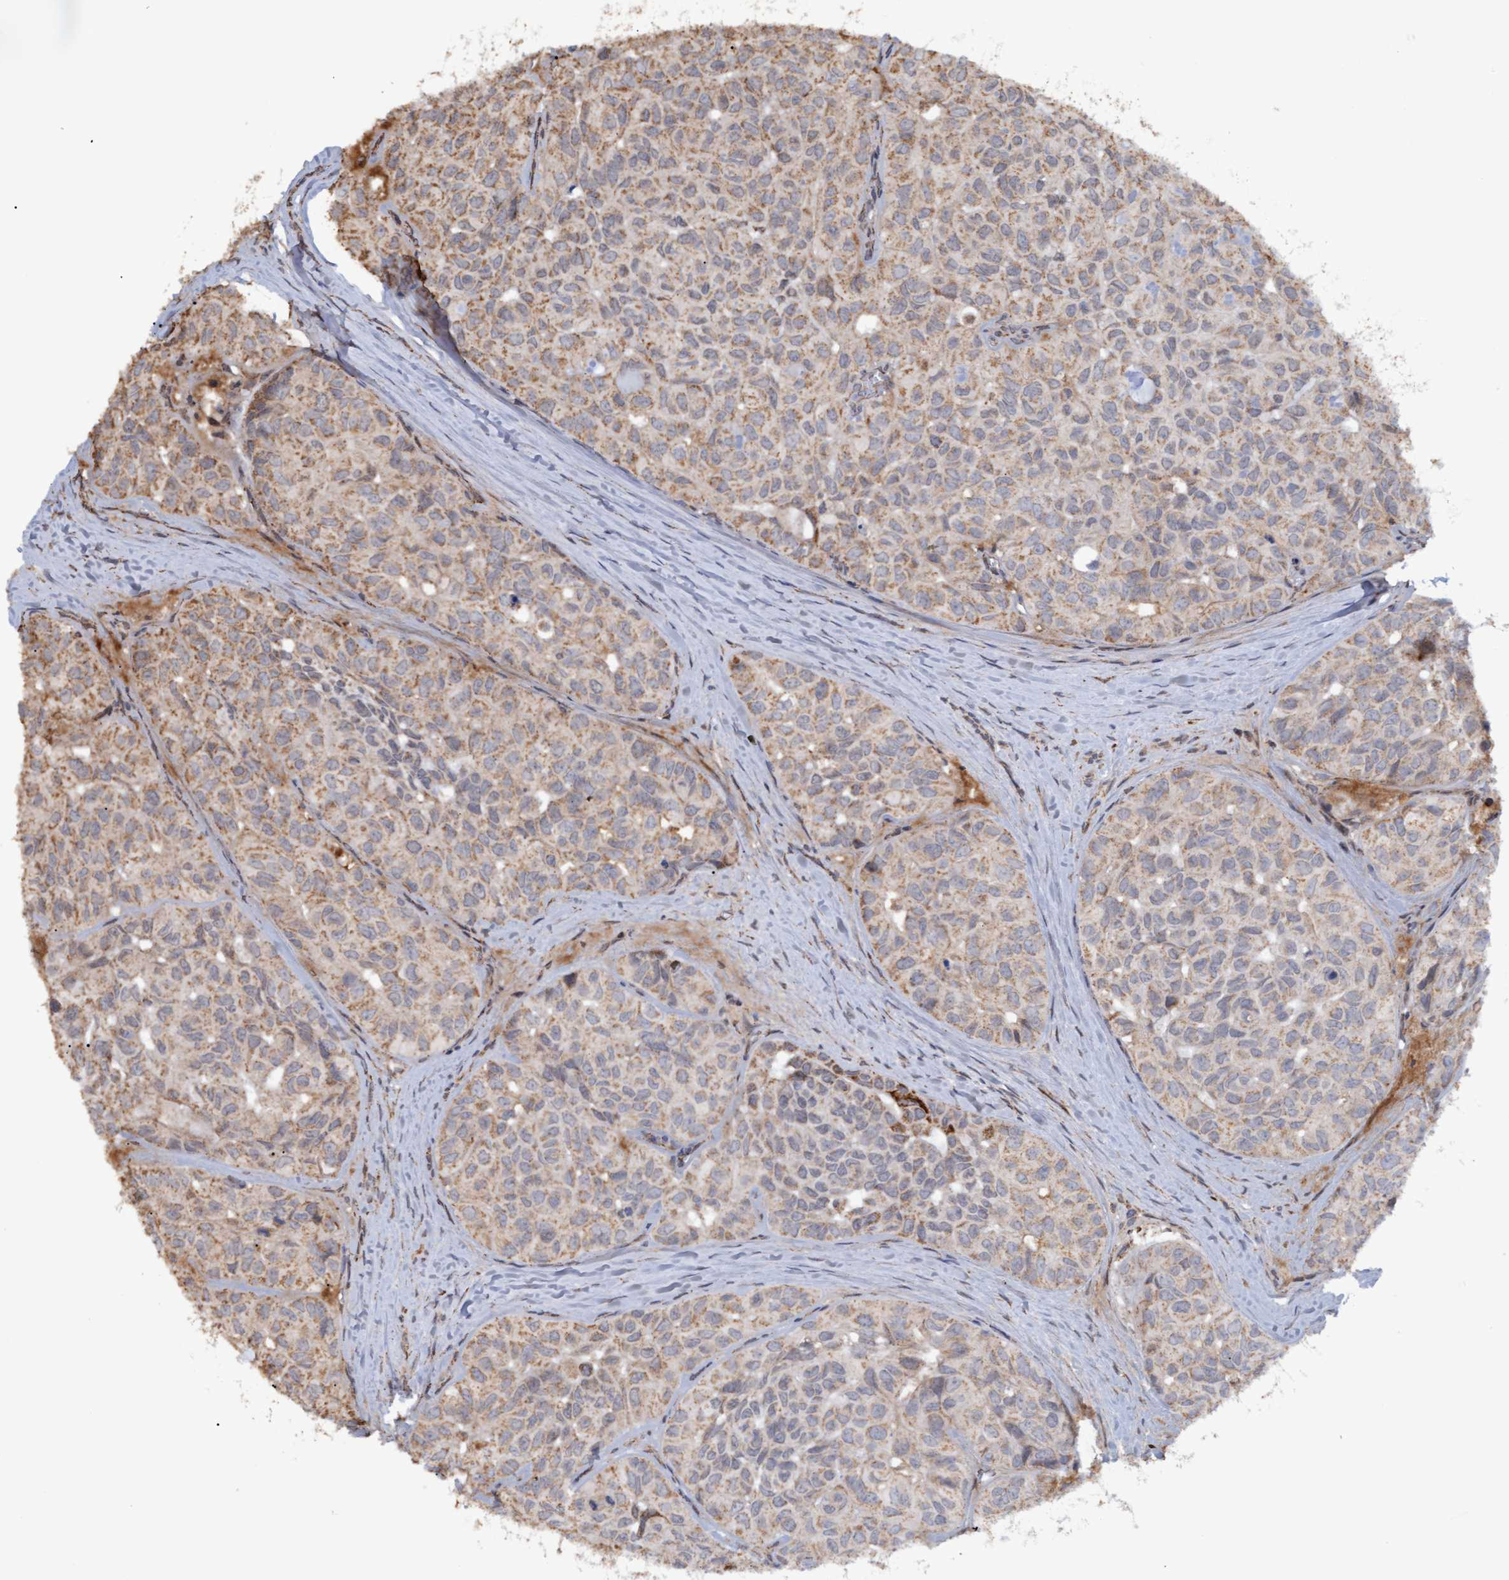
{"staining": {"intensity": "weak", "quantity": "25%-75%", "location": "cytoplasmic/membranous"}, "tissue": "head and neck cancer", "cell_type": "Tumor cells", "image_type": "cancer", "snomed": [{"axis": "morphology", "description": "Adenocarcinoma, NOS"}, {"axis": "topography", "description": "Salivary gland, NOS"}, {"axis": "topography", "description": "Head-Neck"}], "caption": "A photomicrograph showing weak cytoplasmic/membranous positivity in approximately 25%-75% of tumor cells in head and neck adenocarcinoma, as visualized by brown immunohistochemical staining.", "gene": "MGLL", "patient": {"sex": "female", "age": 76}}